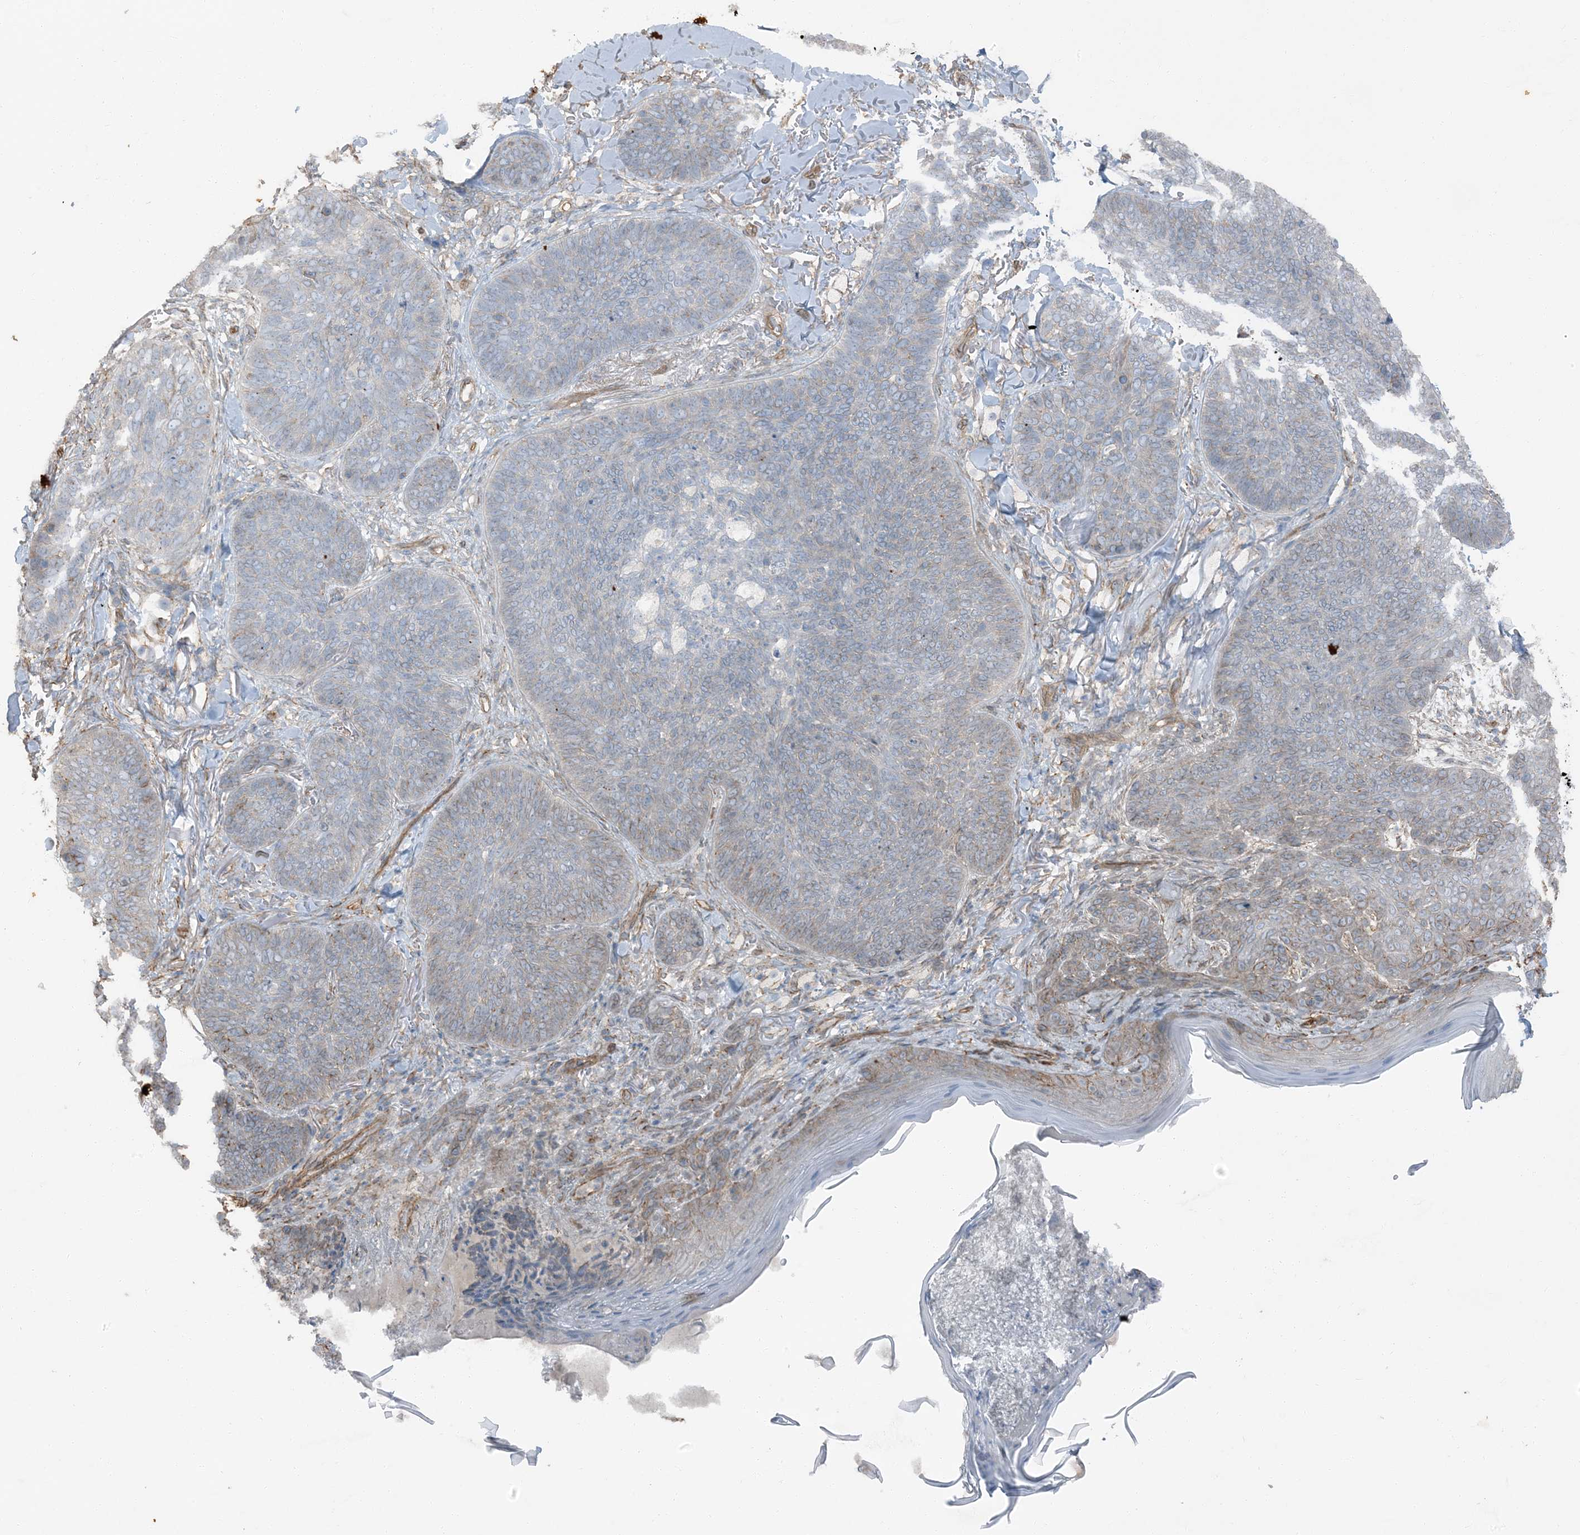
{"staining": {"intensity": "weak", "quantity": "<25%", "location": "cytoplasmic/membranous"}, "tissue": "skin cancer", "cell_type": "Tumor cells", "image_type": "cancer", "snomed": [{"axis": "morphology", "description": "Basal cell carcinoma"}, {"axis": "topography", "description": "Skin"}], "caption": "A high-resolution histopathology image shows immunohistochemistry staining of basal cell carcinoma (skin), which reveals no significant expression in tumor cells. (DAB IHC, high magnification).", "gene": "ZFP90", "patient": {"sex": "male", "age": 85}}